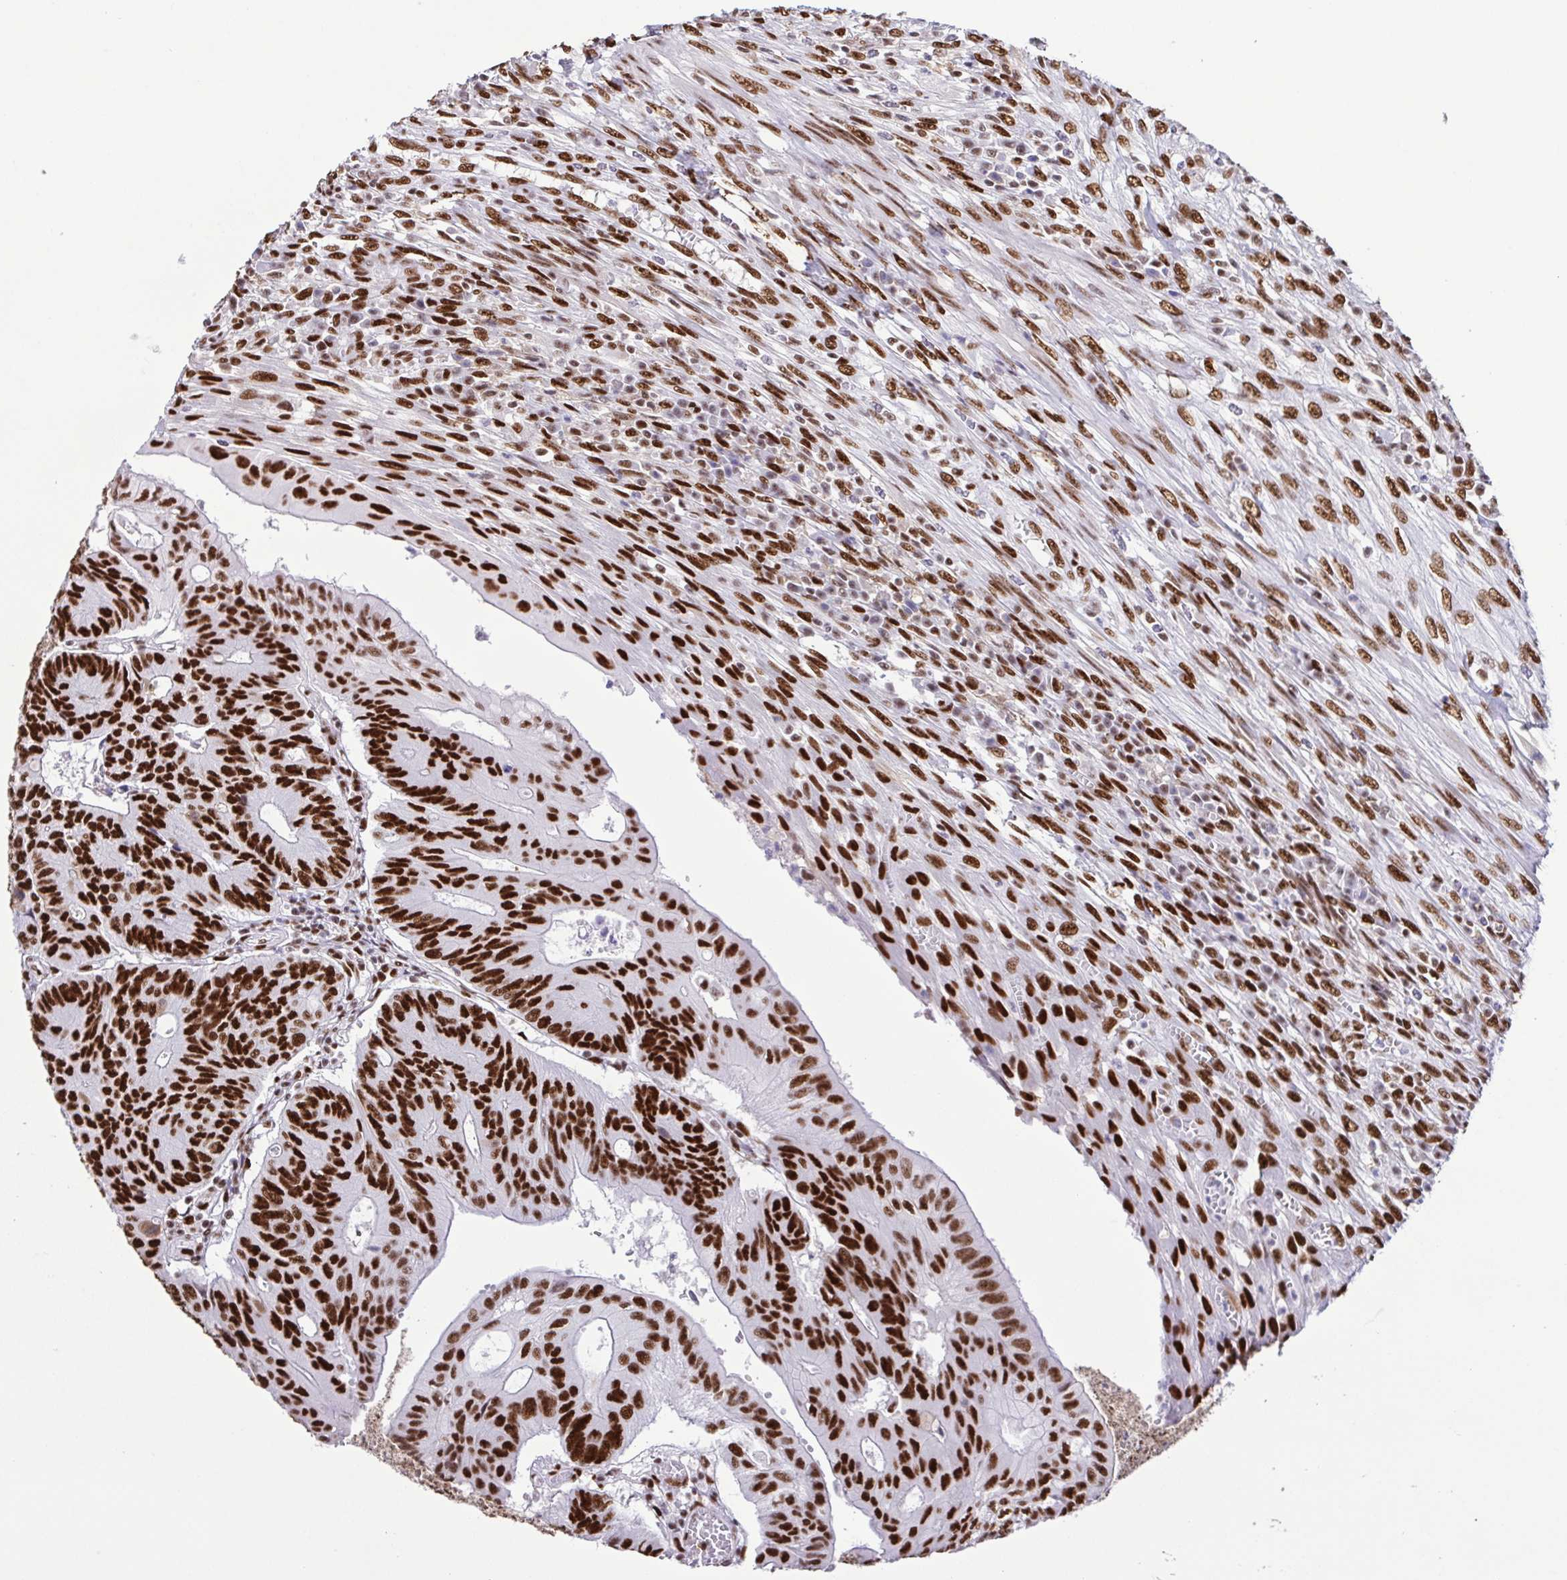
{"staining": {"intensity": "strong", "quantity": ">75%", "location": "nuclear"}, "tissue": "colorectal cancer", "cell_type": "Tumor cells", "image_type": "cancer", "snomed": [{"axis": "morphology", "description": "Adenocarcinoma, NOS"}, {"axis": "topography", "description": "Colon"}], "caption": "High-magnification brightfield microscopy of colorectal adenocarcinoma stained with DAB (brown) and counterstained with hematoxylin (blue). tumor cells exhibit strong nuclear positivity is present in about>75% of cells.", "gene": "TRIM28", "patient": {"sex": "male", "age": 65}}